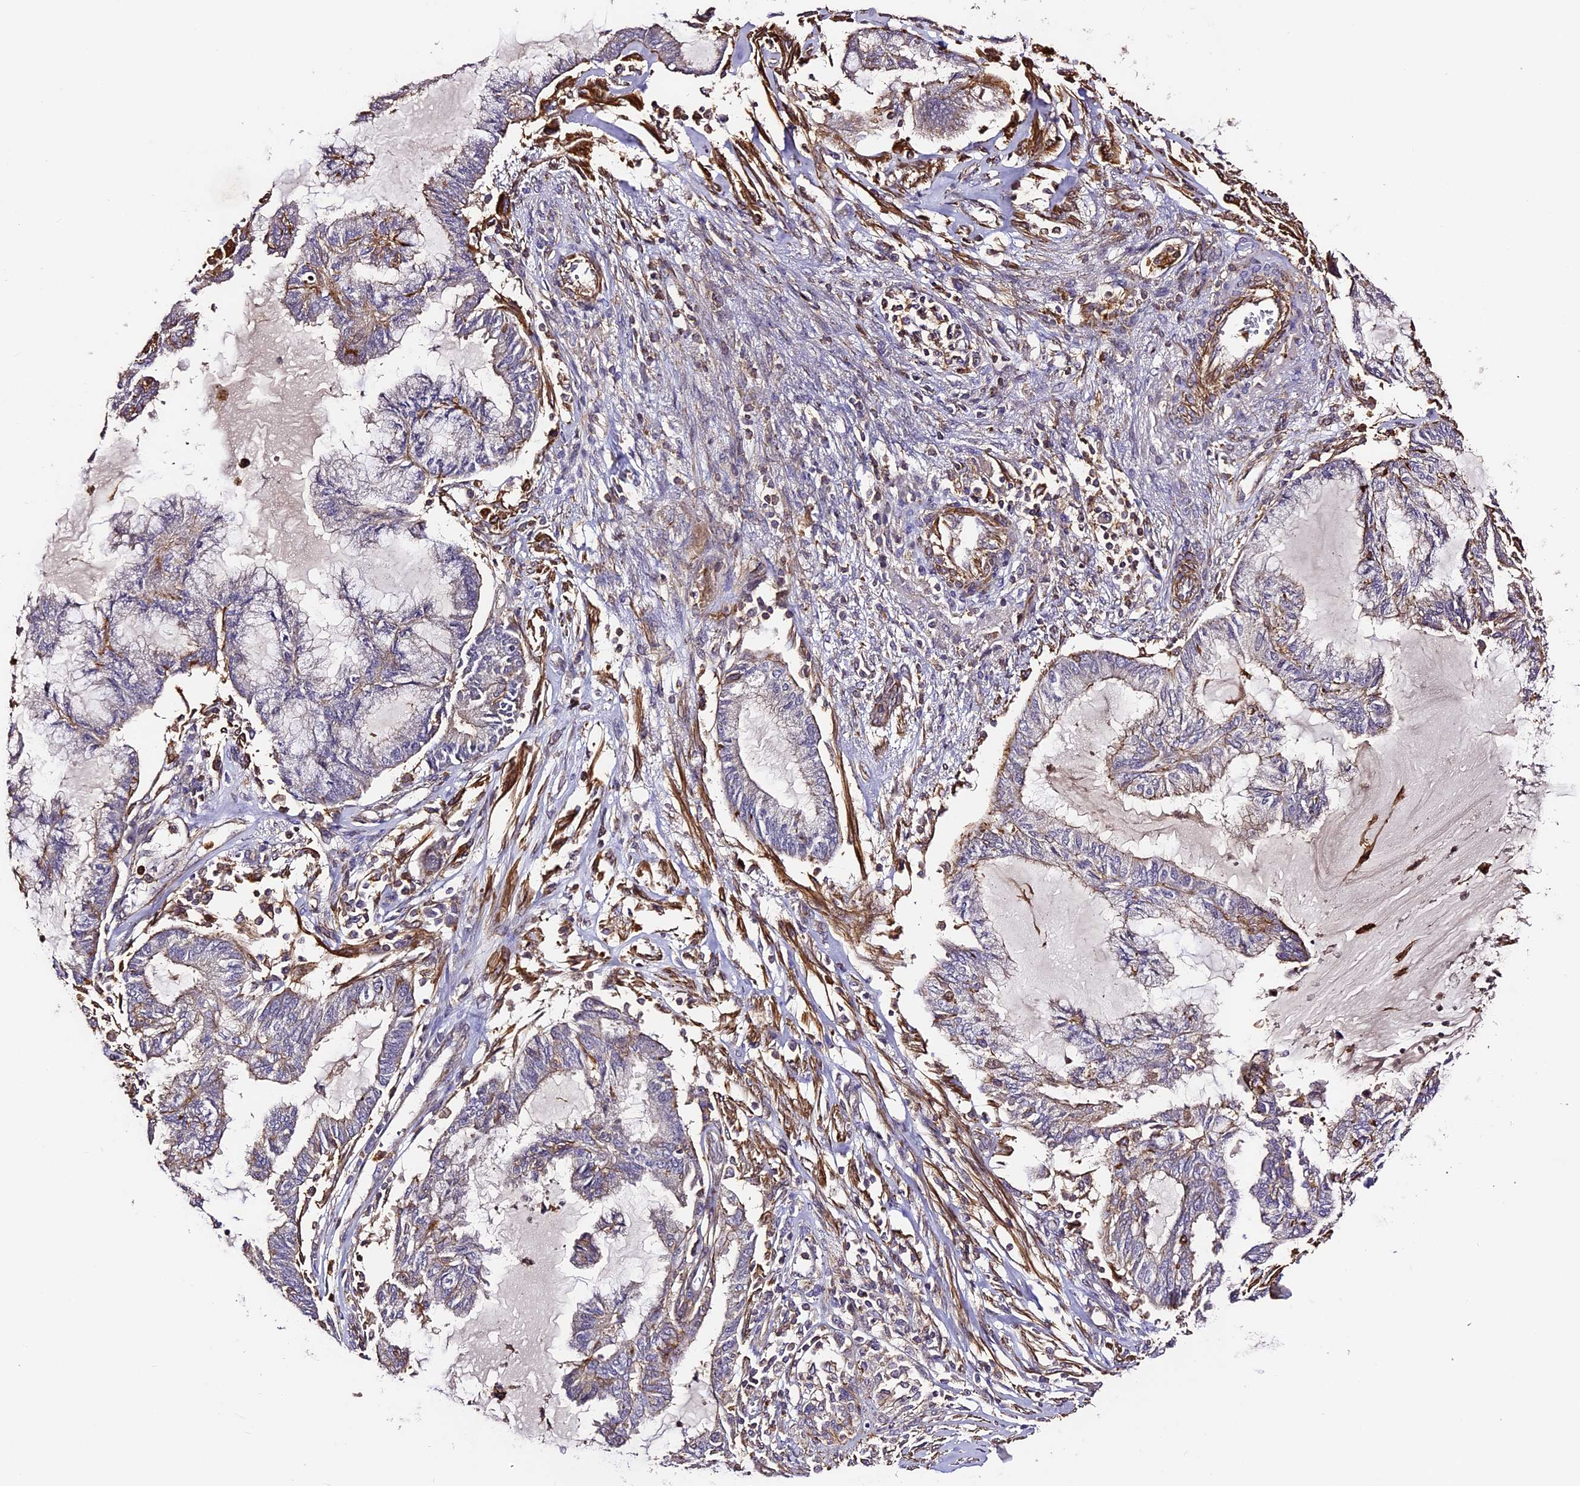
{"staining": {"intensity": "negative", "quantity": "none", "location": "none"}, "tissue": "endometrial cancer", "cell_type": "Tumor cells", "image_type": "cancer", "snomed": [{"axis": "morphology", "description": "Adenocarcinoma, NOS"}, {"axis": "topography", "description": "Endometrium"}], "caption": "This is a histopathology image of IHC staining of endometrial adenocarcinoma, which shows no staining in tumor cells. Brightfield microscopy of immunohistochemistry stained with DAB (brown) and hematoxylin (blue), captured at high magnification.", "gene": "RAPSN", "patient": {"sex": "female", "age": 86}}